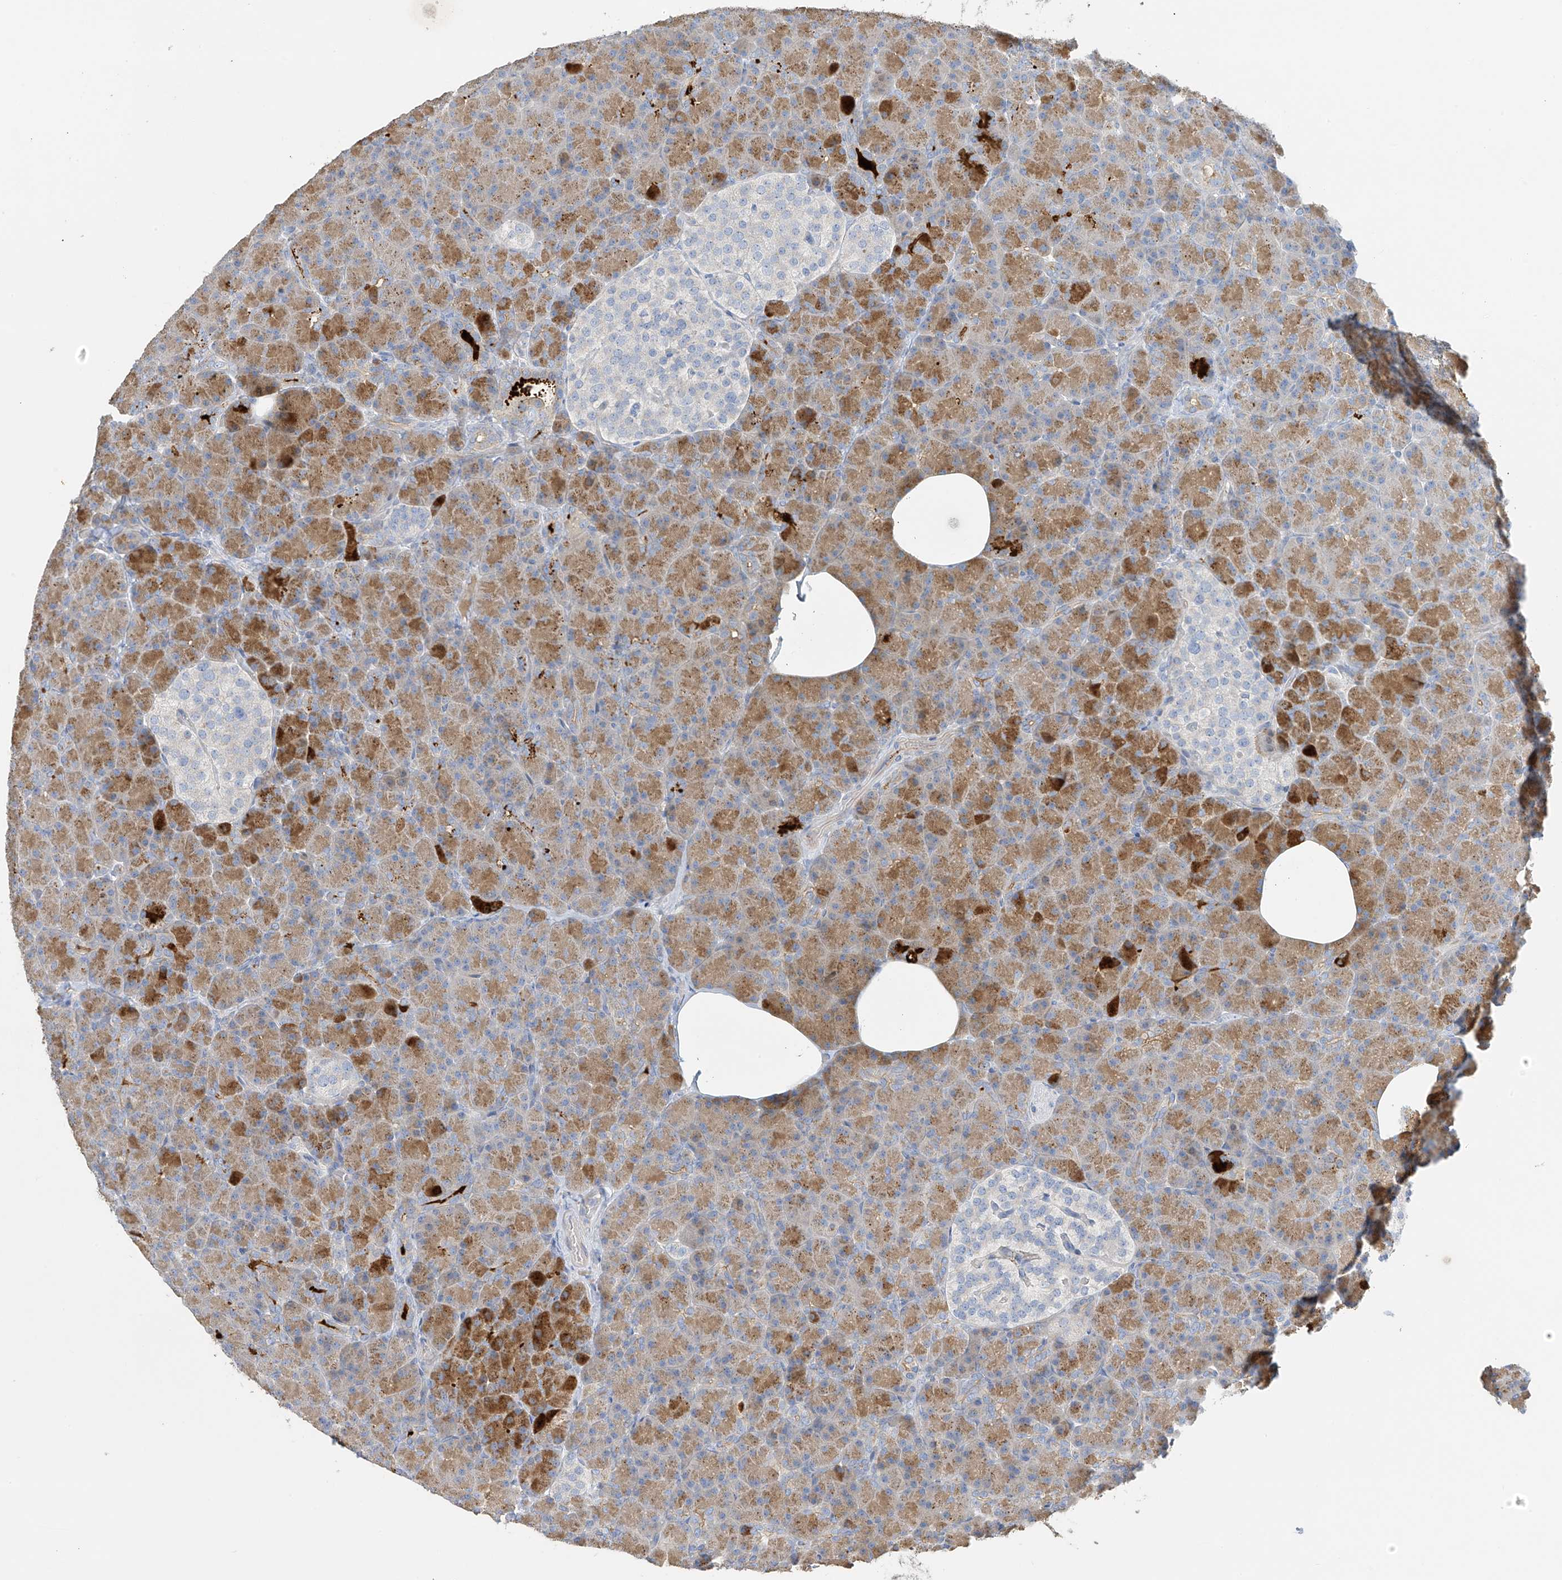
{"staining": {"intensity": "moderate", "quantity": ">75%", "location": "cytoplasmic/membranous"}, "tissue": "pancreas", "cell_type": "Exocrine glandular cells", "image_type": "normal", "snomed": [{"axis": "morphology", "description": "Normal tissue, NOS"}, {"axis": "topography", "description": "Pancreas"}], "caption": "A brown stain highlights moderate cytoplasmic/membranous expression of a protein in exocrine glandular cells of benign human pancreas. The protein of interest is shown in brown color, while the nuclei are stained blue.", "gene": "PRSS12", "patient": {"sex": "female", "age": 43}}